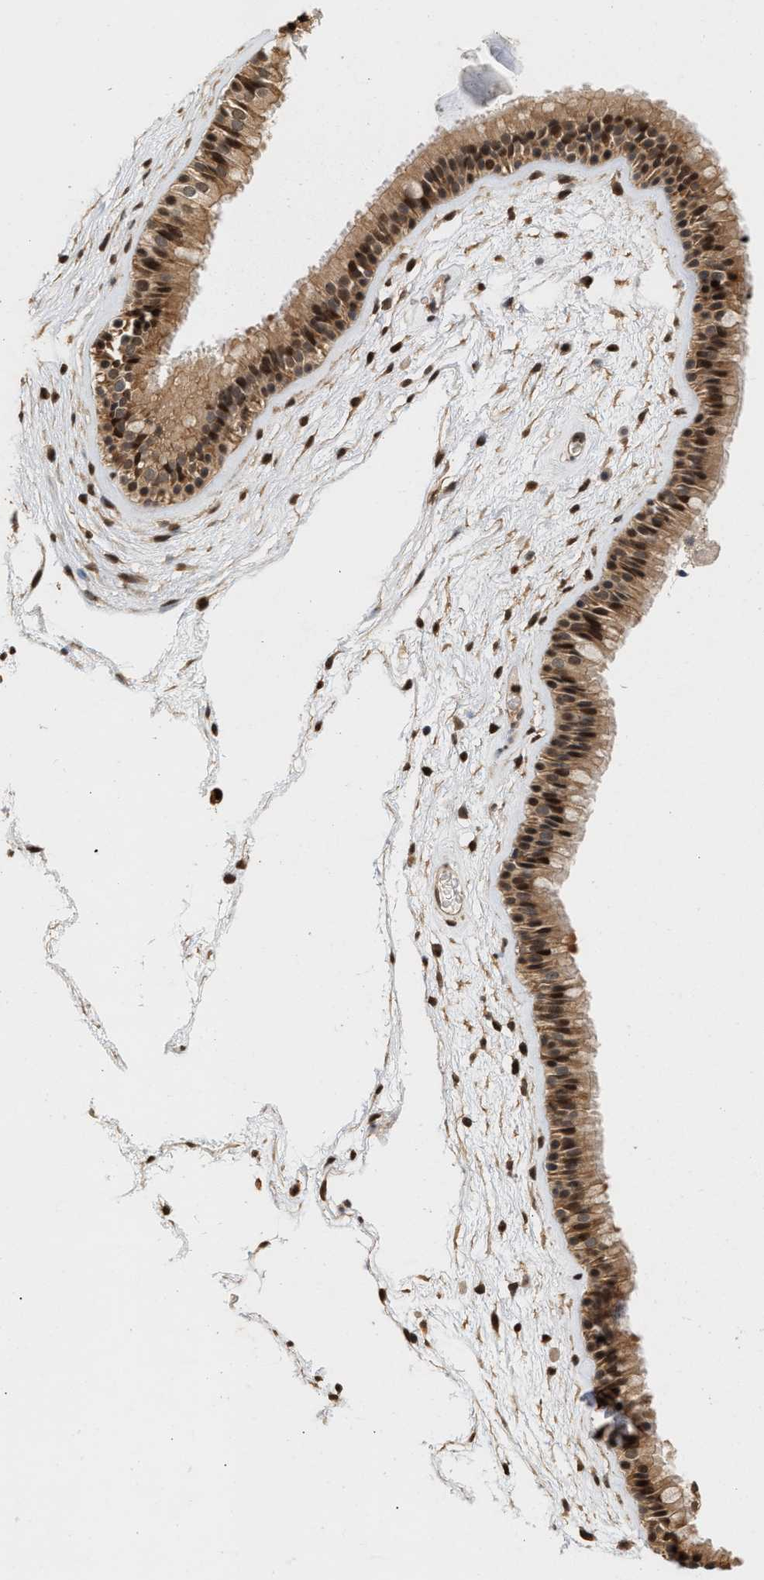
{"staining": {"intensity": "strong", "quantity": ">75%", "location": "cytoplasmic/membranous,nuclear"}, "tissue": "nasopharynx", "cell_type": "Respiratory epithelial cells", "image_type": "normal", "snomed": [{"axis": "morphology", "description": "Normal tissue, NOS"}, {"axis": "morphology", "description": "Inflammation, NOS"}, {"axis": "topography", "description": "Nasopharynx"}], "caption": "Nasopharynx was stained to show a protein in brown. There is high levels of strong cytoplasmic/membranous,nuclear staining in approximately >75% of respiratory epithelial cells.", "gene": "ABHD5", "patient": {"sex": "male", "age": 48}}